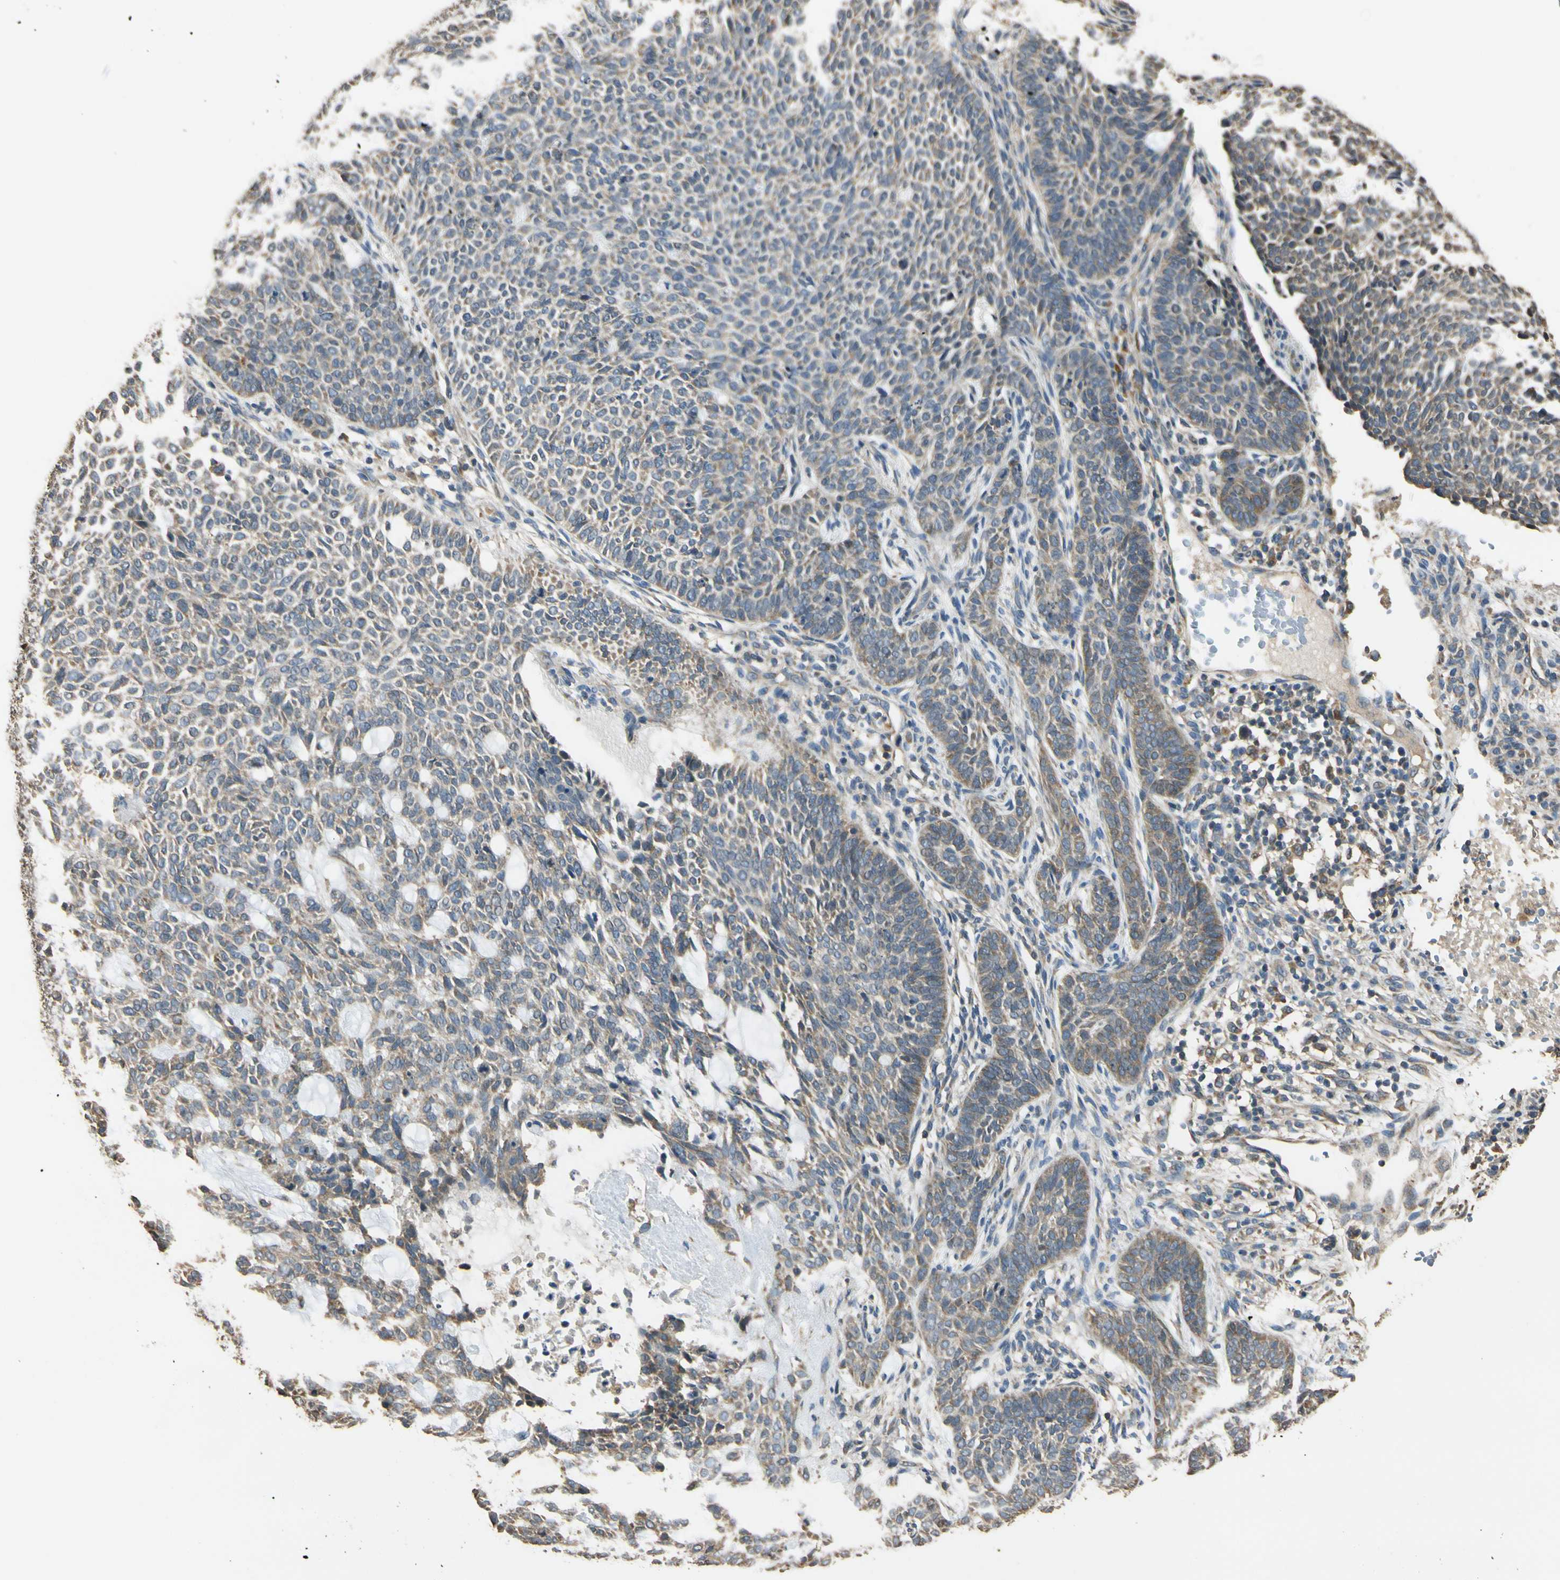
{"staining": {"intensity": "weak", "quantity": "25%-75%", "location": "cytoplasmic/membranous"}, "tissue": "skin cancer", "cell_type": "Tumor cells", "image_type": "cancer", "snomed": [{"axis": "morphology", "description": "Basal cell carcinoma"}, {"axis": "topography", "description": "Skin"}], "caption": "Immunohistochemistry (IHC) (DAB) staining of basal cell carcinoma (skin) displays weak cytoplasmic/membranous protein expression in approximately 25%-75% of tumor cells.", "gene": "STX18", "patient": {"sex": "male", "age": 87}}